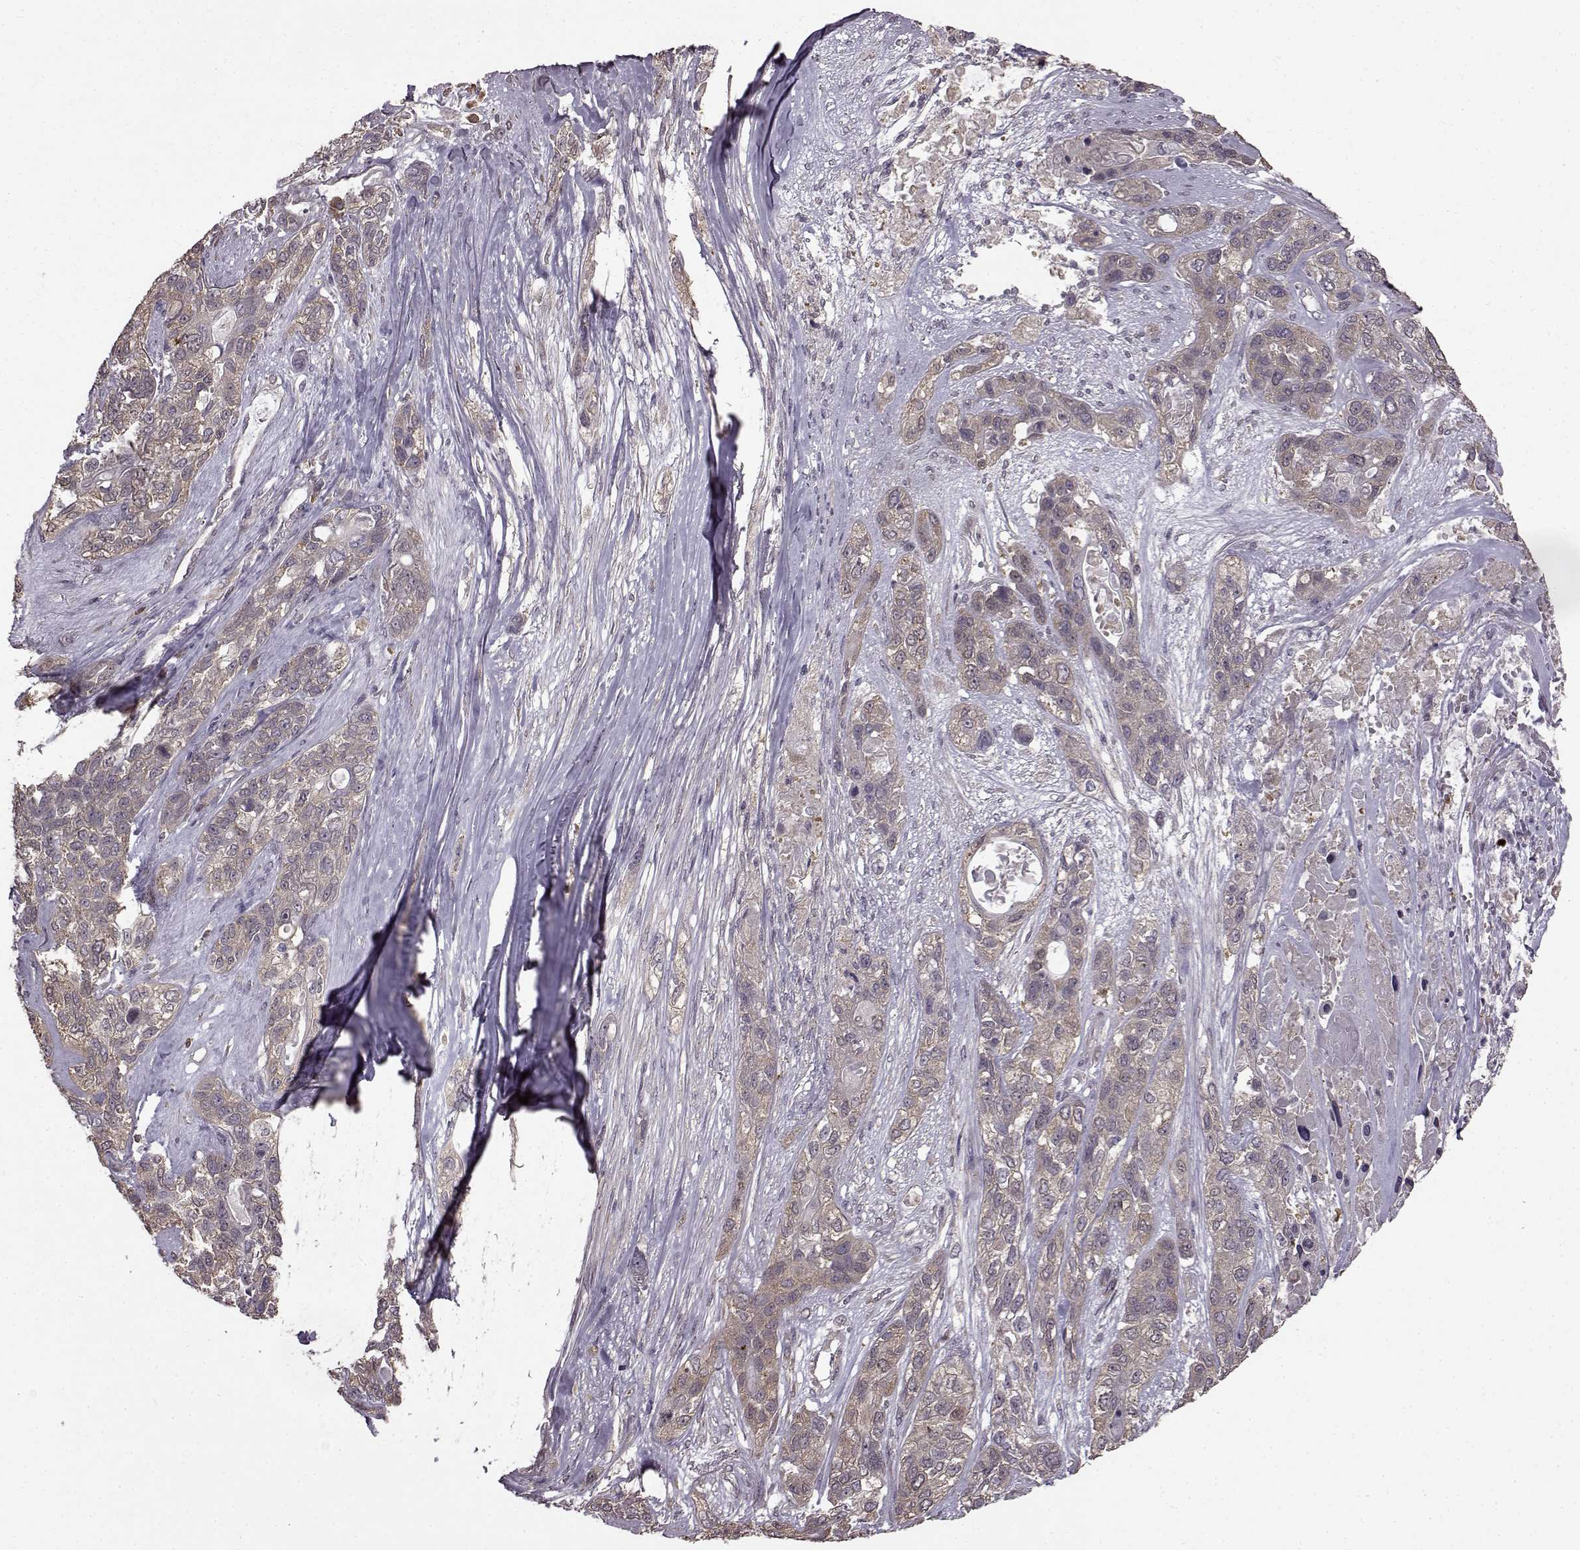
{"staining": {"intensity": "weak", "quantity": "25%-75%", "location": "cytoplasmic/membranous"}, "tissue": "lung cancer", "cell_type": "Tumor cells", "image_type": "cancer", "snomed": [{"axis": "morphology", "description": "Squamous cell carcinoma, NOS"}, {"axis": "topography", "description": "Lung"}], "caption": "A brown stain highlights weak cytoplasmic/membranous staining of a protein in lung cancer (squamous cell carcinoma) tumor cells.", "gene": "NME1-NME2", "patient": {"sex": "female", "age": 70}}